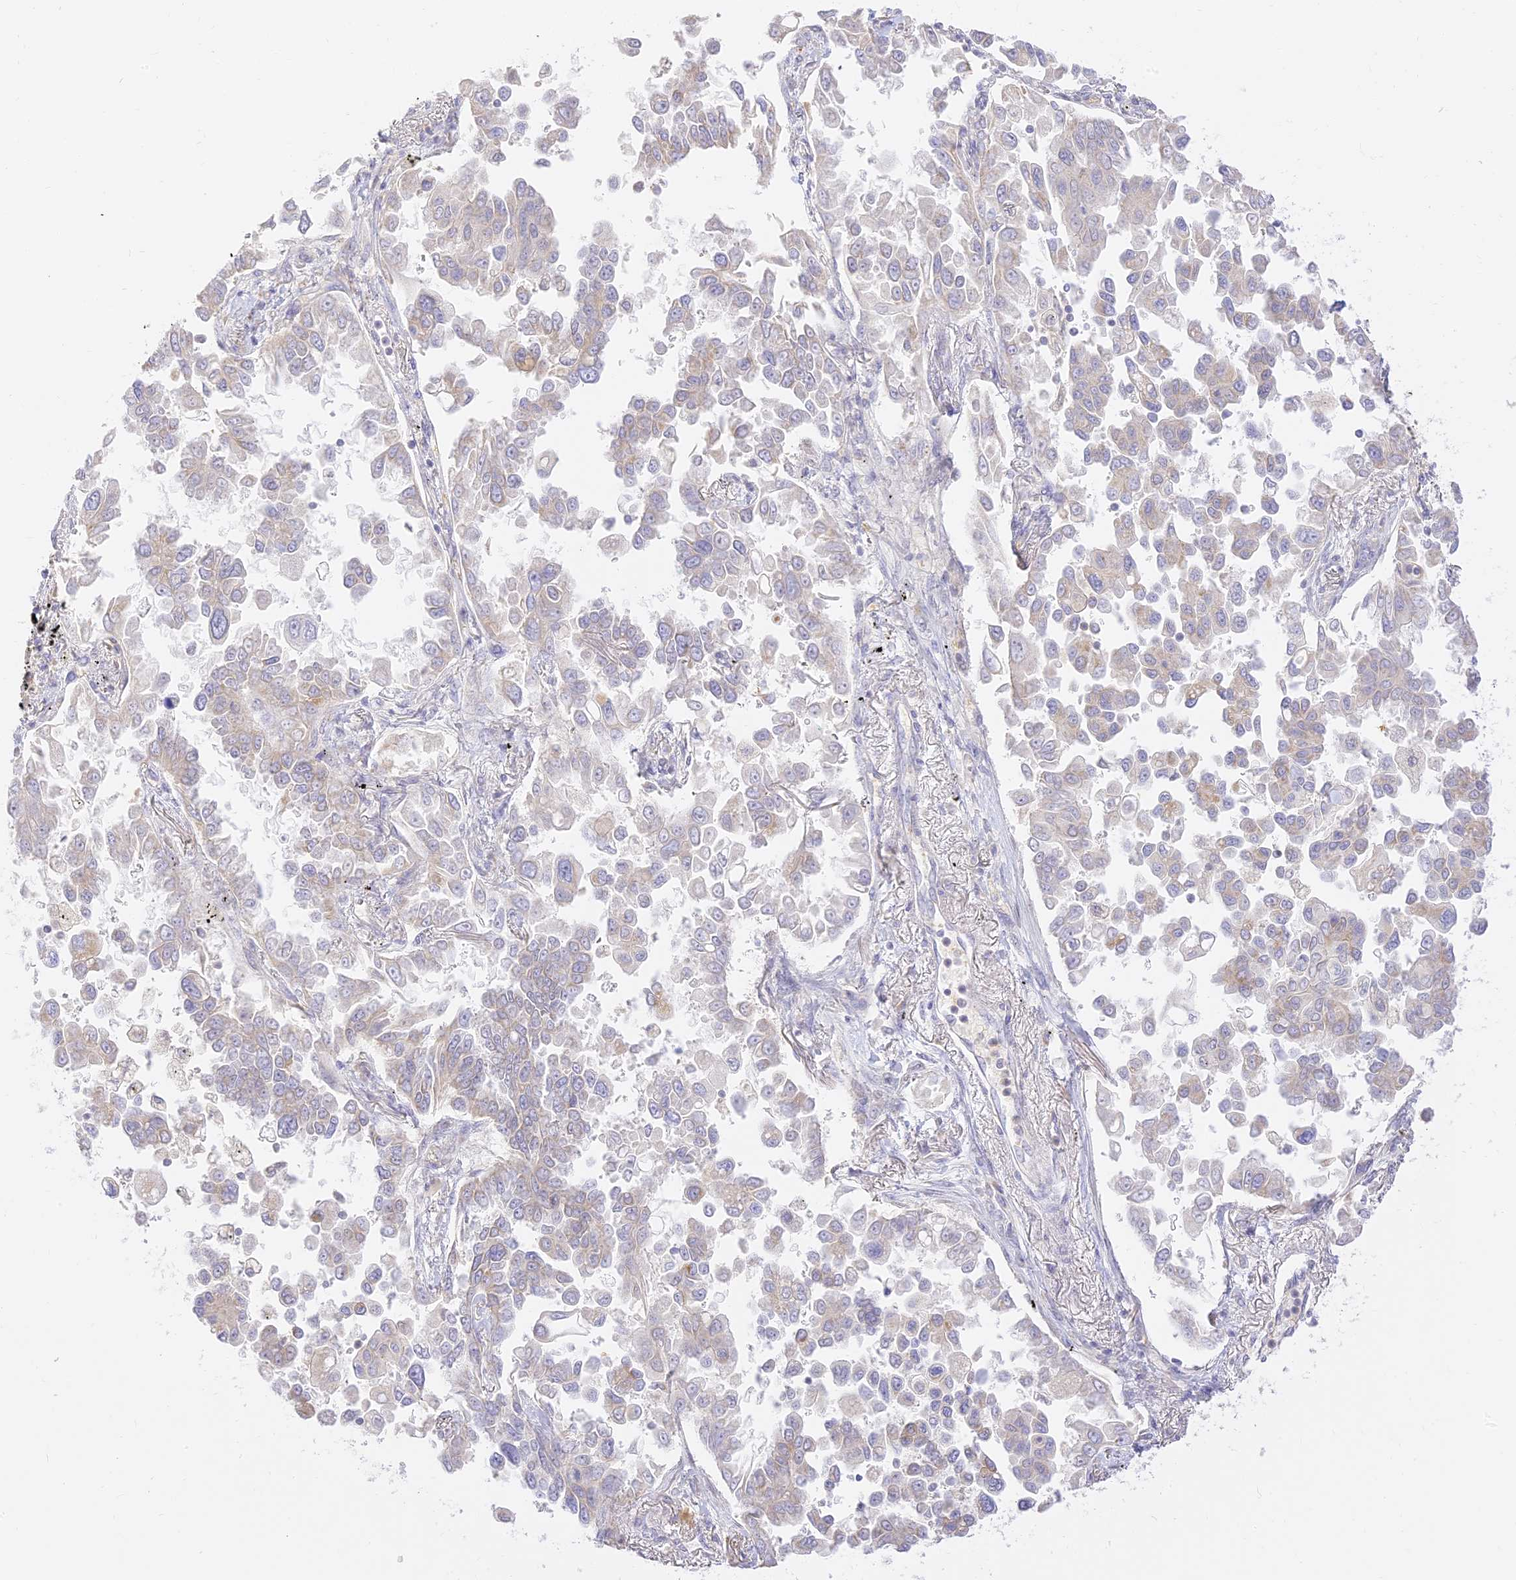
{"staining": {"intensity": "weak", "quantity": "<25%", "location": "cytoplasmic/membranous"}, "tissue": "lung cancer", "cell_type": "Tumor cells", "image_type": "cancer", "snomed": [{"axis": "morphology", "description": "Adenocarcinoma, NOS"}, {"axis": "topography", "description": "Lung"}], "caption": "A high-resolution micrograph shows IHC staining of lung cancer (adenocarcinoma), which reveals no significant expression in tumor cells.", "gene": "LRRC15", "patient": {"sex": "female", "age": 67}}